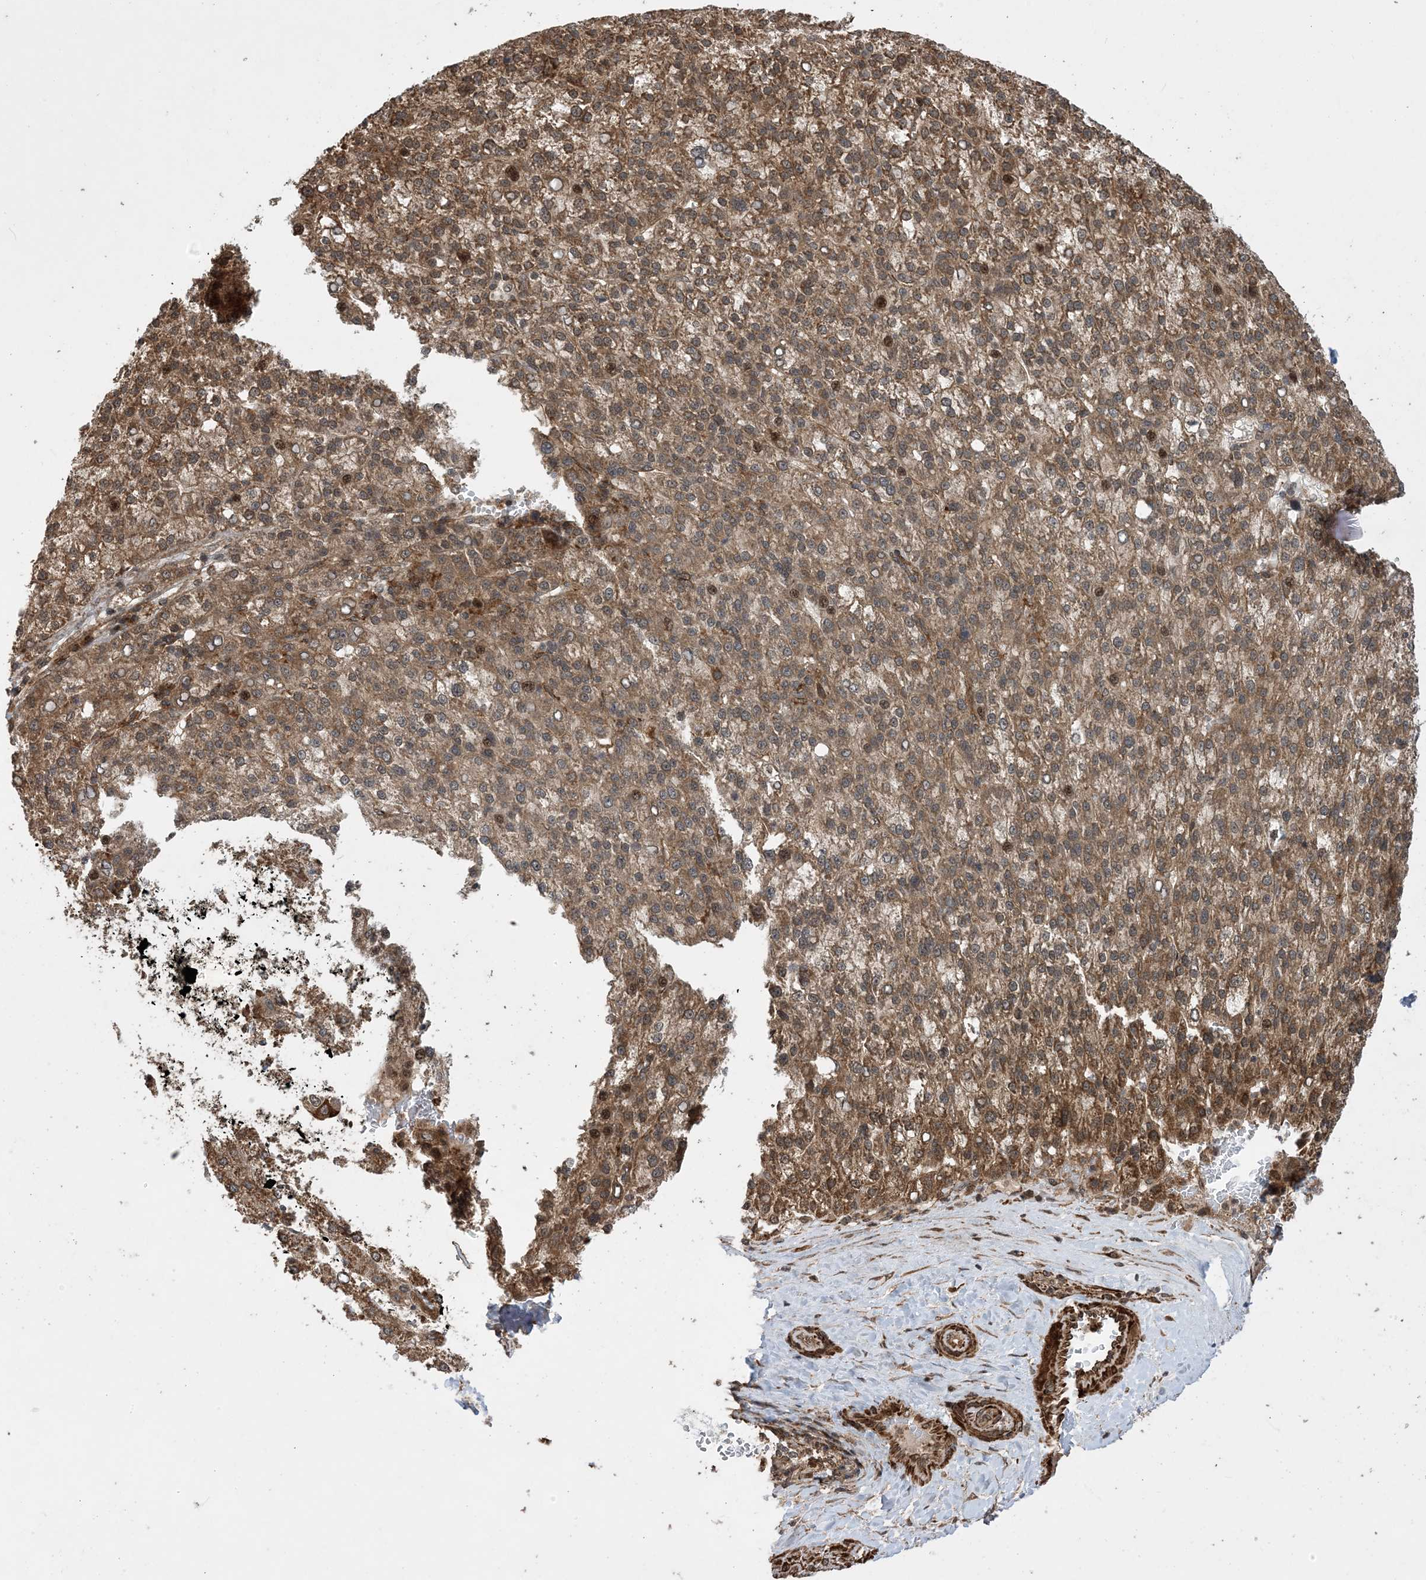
{"staining": {"intensity": "moderate", "quantity": ">75%", "location": "cytoplasmic/membranous"}, "tissue": "liver cancer", "cell_type": "Tumor cells", "image_type": "cancer", "snomed": [{"axis": "morphology", "description": "Carcinoma, Hepatocellular, NOS"}, {"axis": "topography", "description": "Liver"}], "caption": "DAB immunohistochemical staining of human hepatocellular carcinoma (liver) exhibits moderate cytoplasmic/membranous protein staining in approximately >75% of tumor cells.", "gene": "ZNF511", "patient": {"sex": "female", "age": 58}}